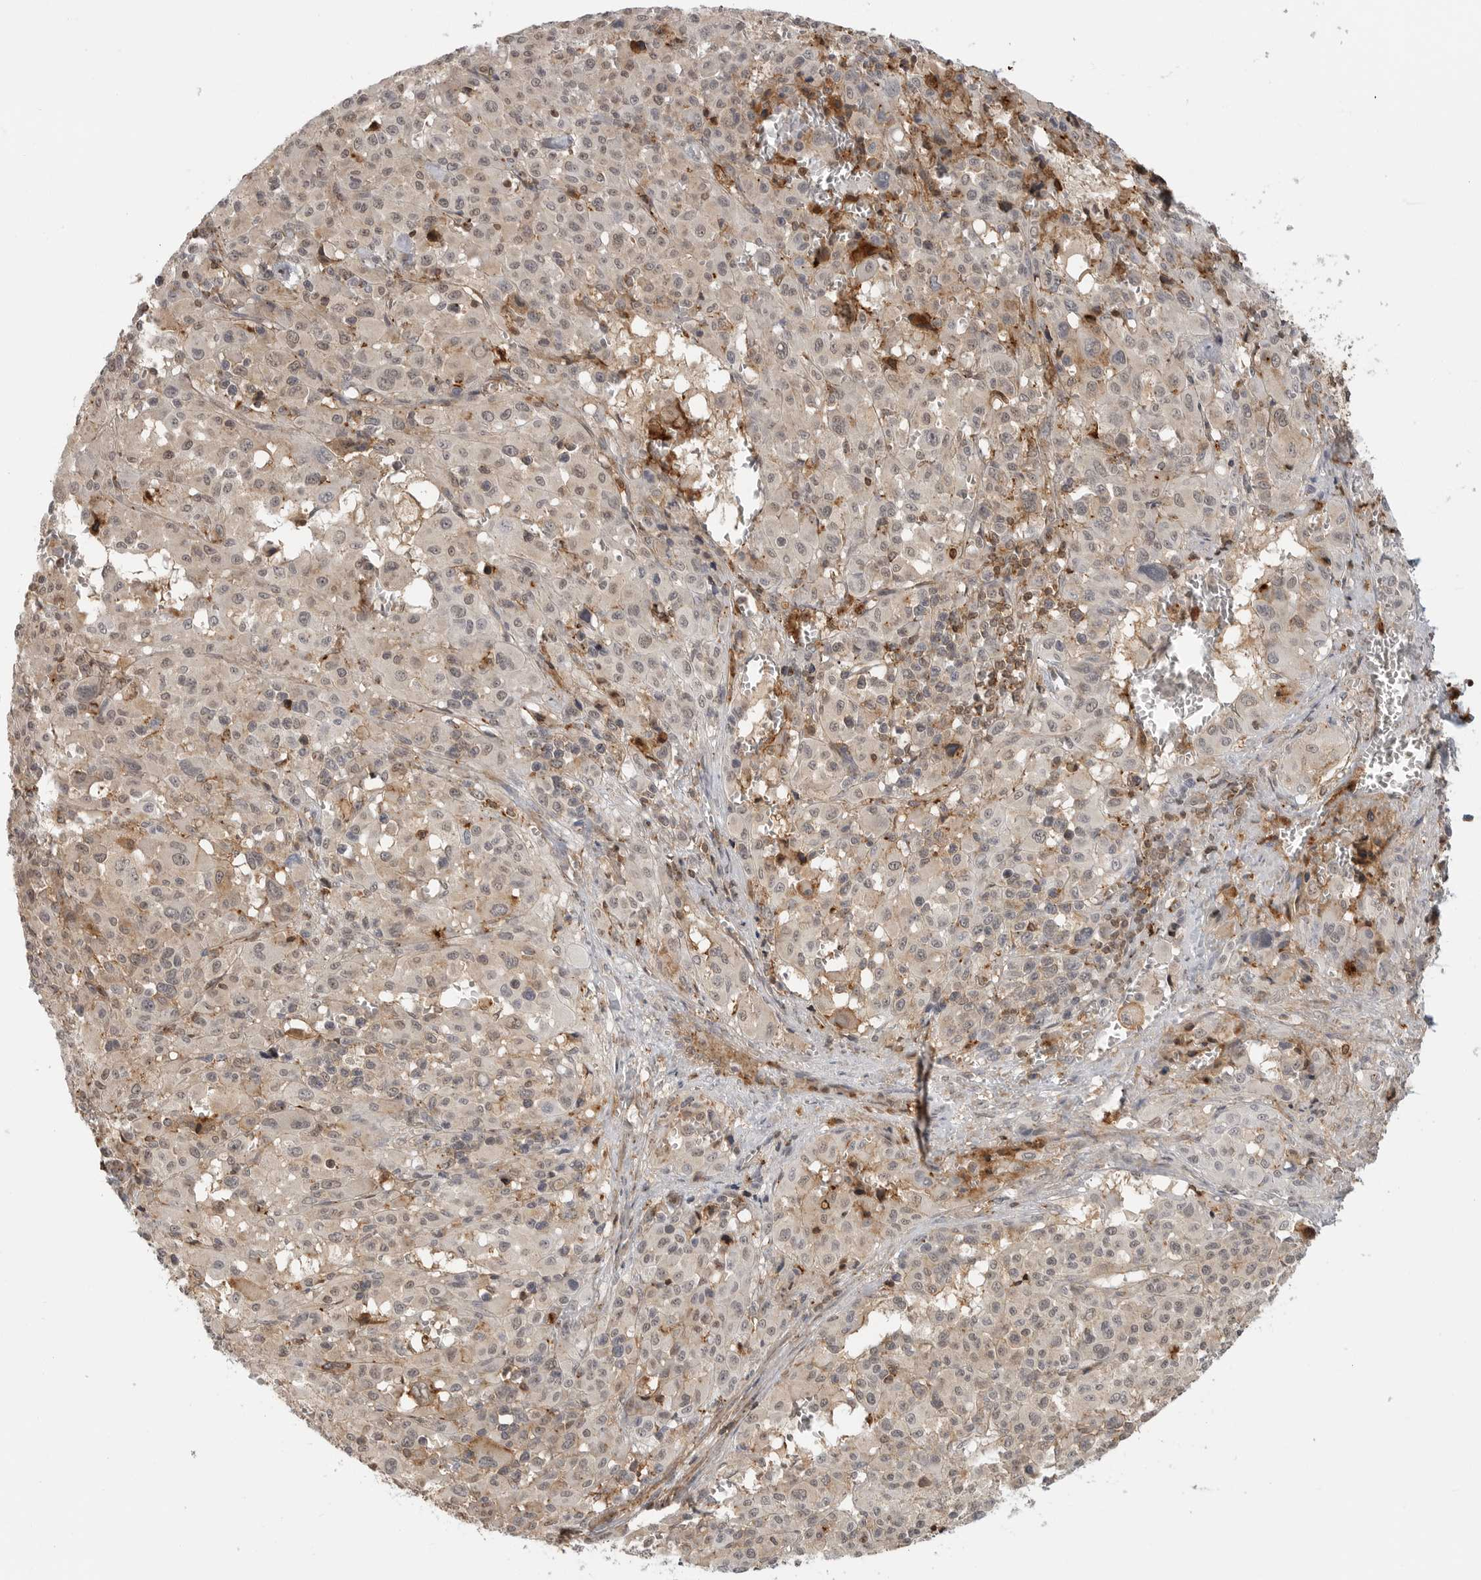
{"staining": {"intensity": "weak", "quantity": ">75%", "location": "cytoplasmic/membranous,nuclear"}, "tissue": "melanoma", "cell_type": "Tumor cells", "image_type": "cancer", "snomed": [{"axis": "morphology", "description": "Malignant melanoma, Metastatic site"}, {"axis": "topography", "description": "Skin"}], "caption": "This is a photomicrograph of IHC staining of malignant melanoma (metastatic site), which shows weak staining in the cytoplasmic/membranous and nuclear of tumor cells.", "gene": "ANXA11", "patient": {"sex": "female", "age": 74}}